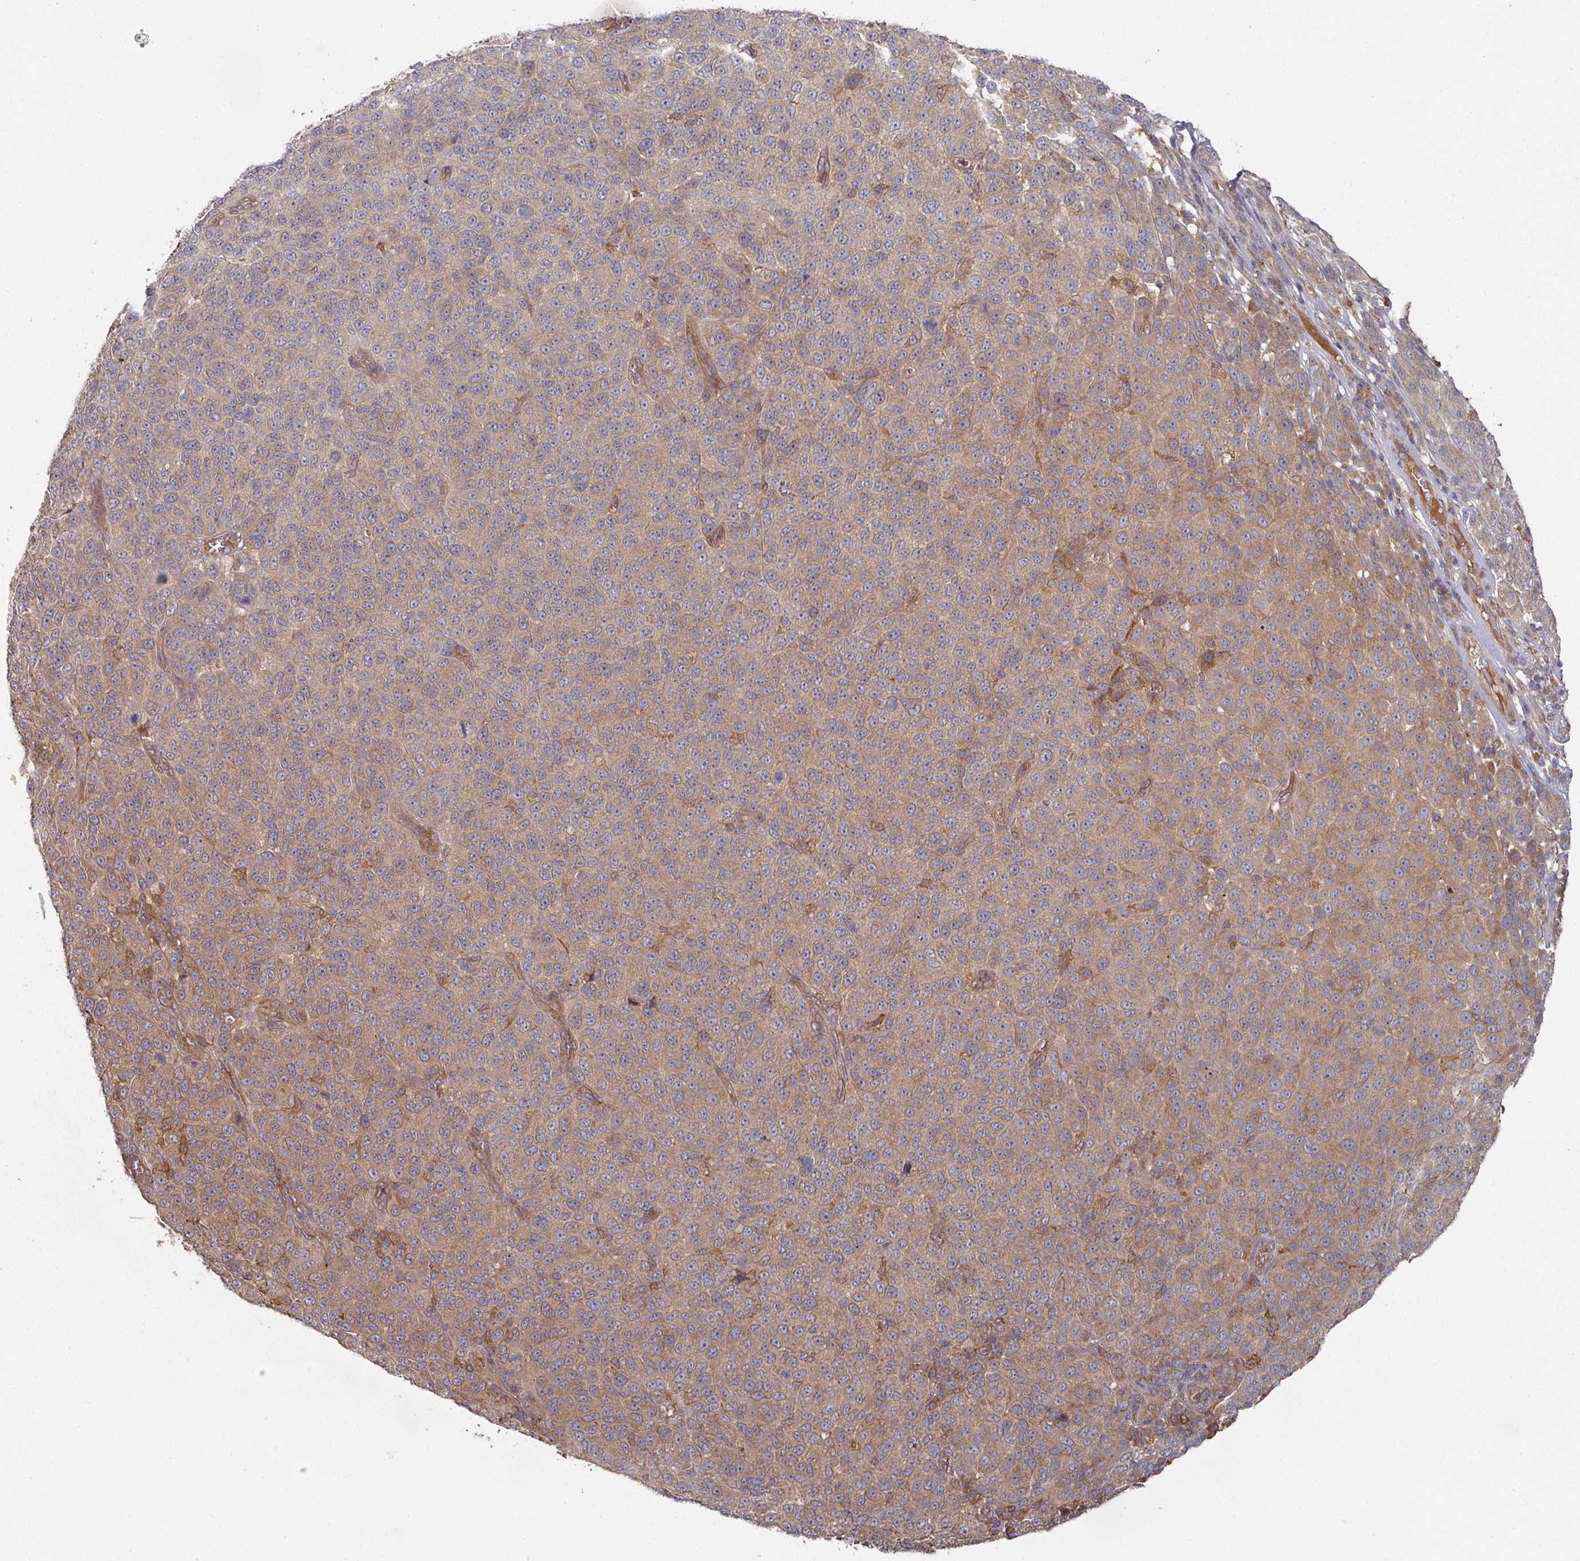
{"staining": {"intensity": "moderate", "quantity": ">75%", "location": "cytoplasmic/membranous"}, "tissue": "melanoma", "cell_type": "Tumor cells", "image_type": "cancer", "snomed": [{"axis": "morphology", "description": "Malignant melanoma, NOS"}, {"axis": "topography", "description": "Skin"}], "caption": "This is a photomicrograph of IHC staining of malignant melanoma, which shows moderate positivity in the cytoplasmic/membranous of tumor cells.", "gene": "CEP95", "patient": {"sex": "male", "age": 49}}